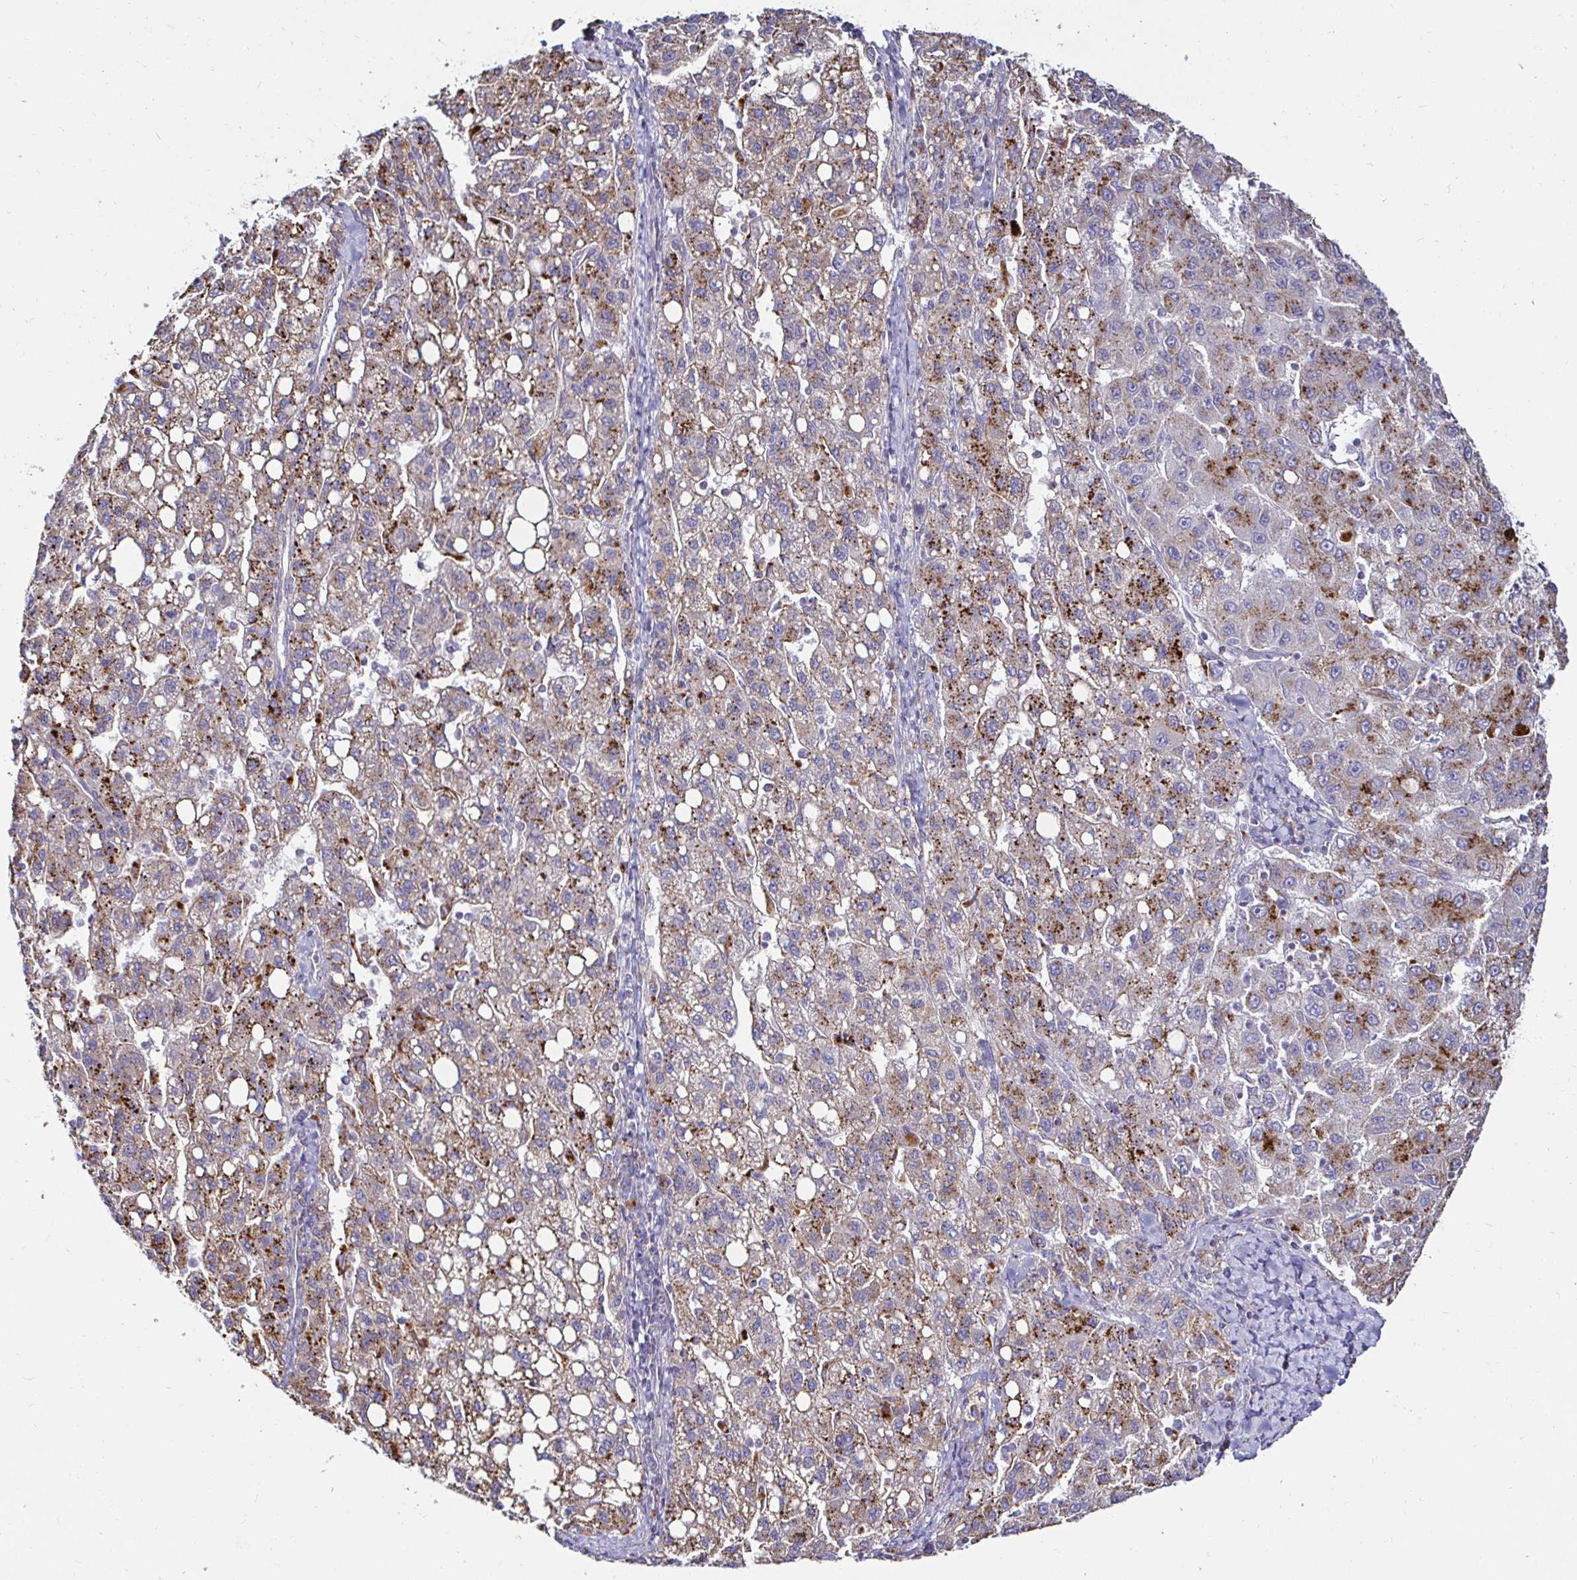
{"staining": {"intensity": "moderate", "quantity": ">75%", "location": "cytoplasmic/membranous"}, "tissue": "liver cancer", "cell_type": "Tumor cells", "image_type": "cancer", "snomed": [{"axis": "morphology", "description": "Carcinoma, Hepatocellular, NOS"}, {"axis": "topography", "description": "Liver"}], "caption": "Immunohistochemical staining of human liver cancer (hepatocellular carcinoma) demonstrates medium levels of moderate cytoplasmic/membranous expression in about >75% of tumor cells.", "gene": "GALNS", "patient": {"sex": "female", "age": 82}}